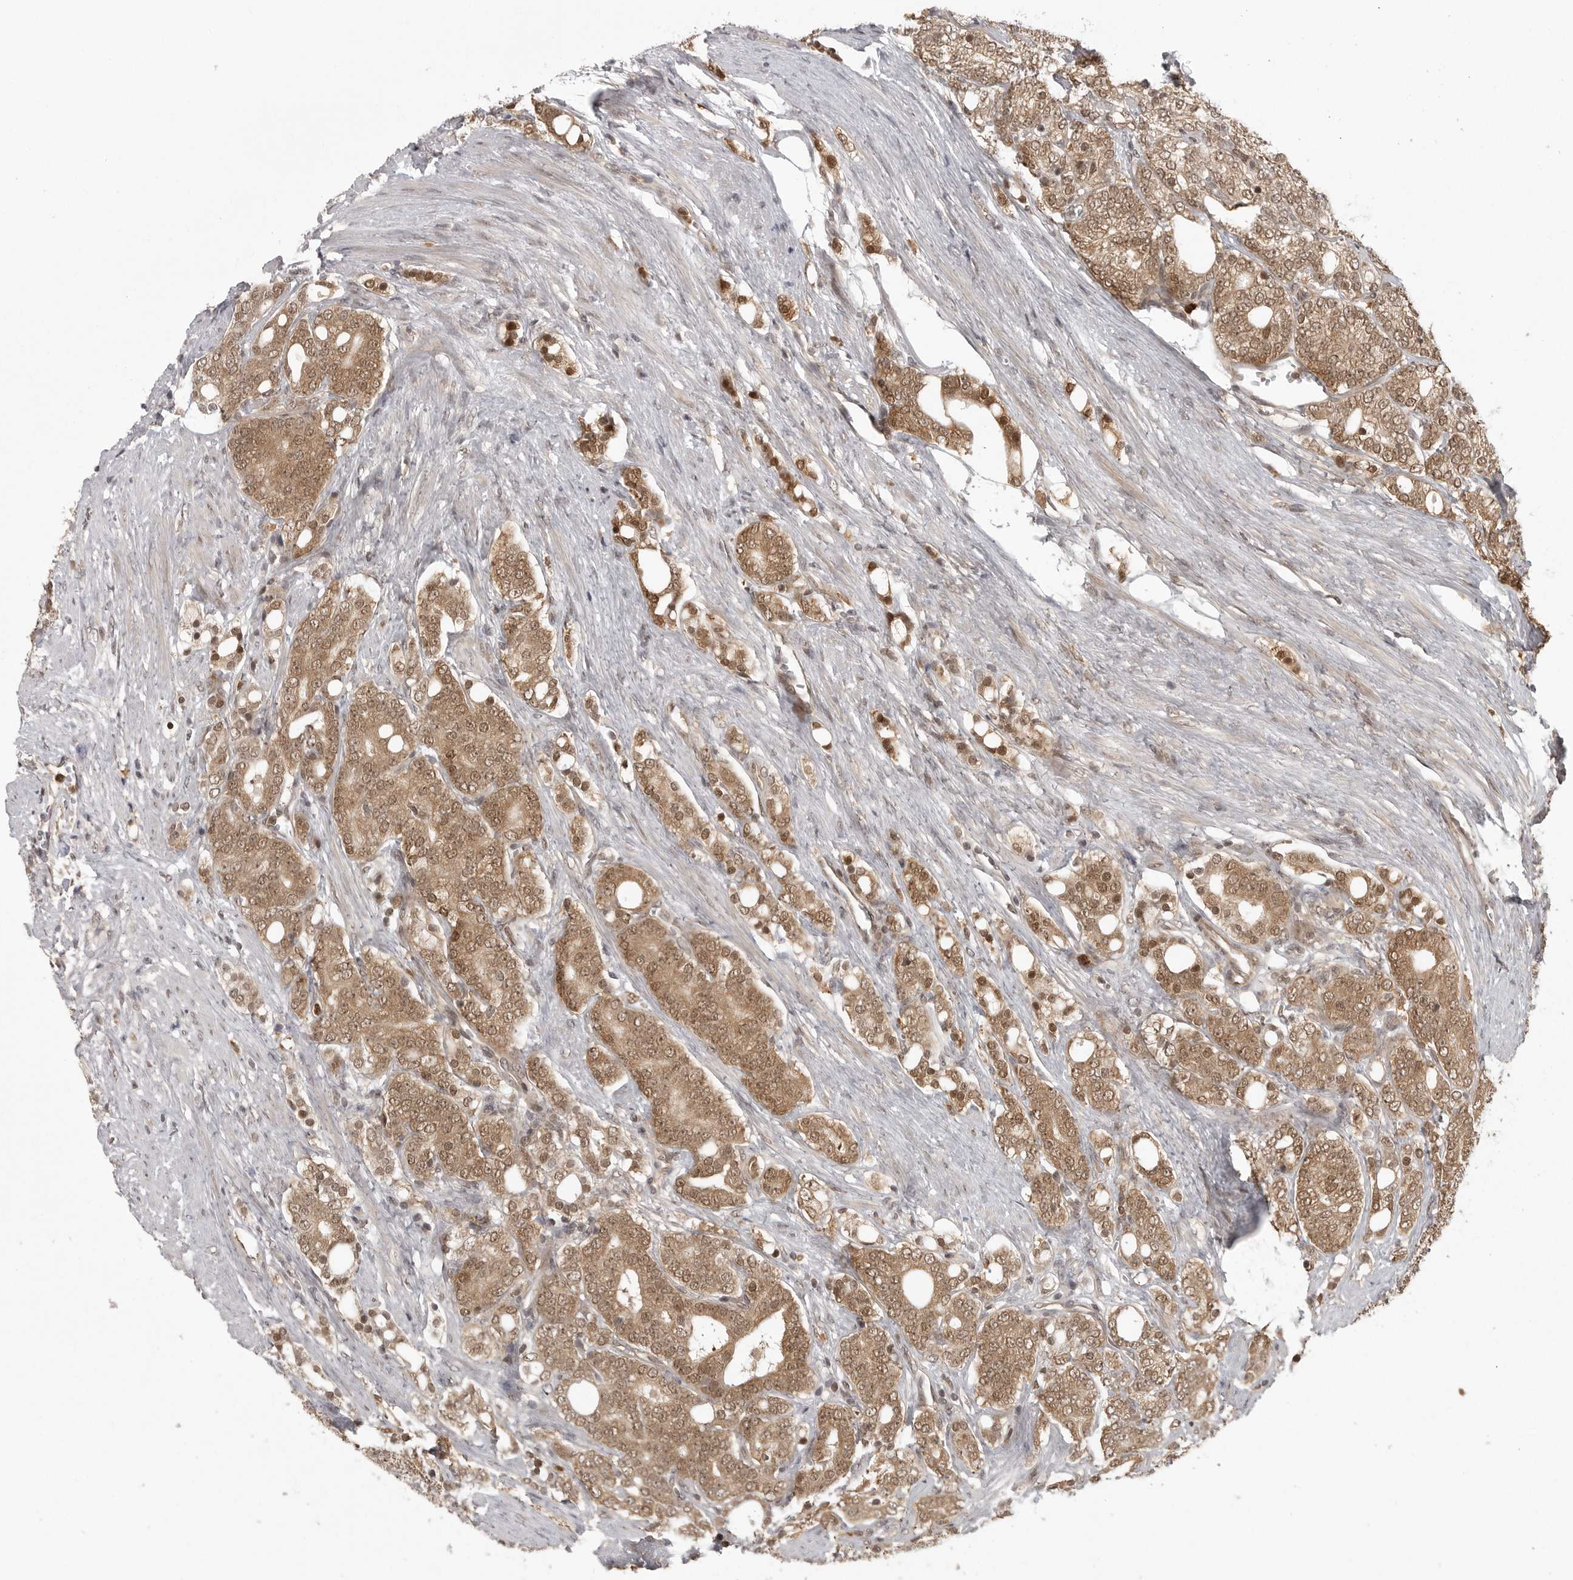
{"staining": {"intensity": "moderate", "quantity": ">75%", "location": "cytoplasmic/membranous,nuclear"}, "tissue": "prostate cancer", "cell_type": "Tumor cells", "image_type": "cancer", "snomed": [{"axis": "morphology", "description": "Adenocarcinoma, High grade"}, {"axis": "topography", "description": "Prostate"}], "caption": "An image of prostate high-grade adenocarcinoma stained for a protein reveals moderate cytoplasmic/membranous and nuclear brown staining in tumor cells.", "gene": "PEG3", "patient": {"sex": "male", "age": 57}}